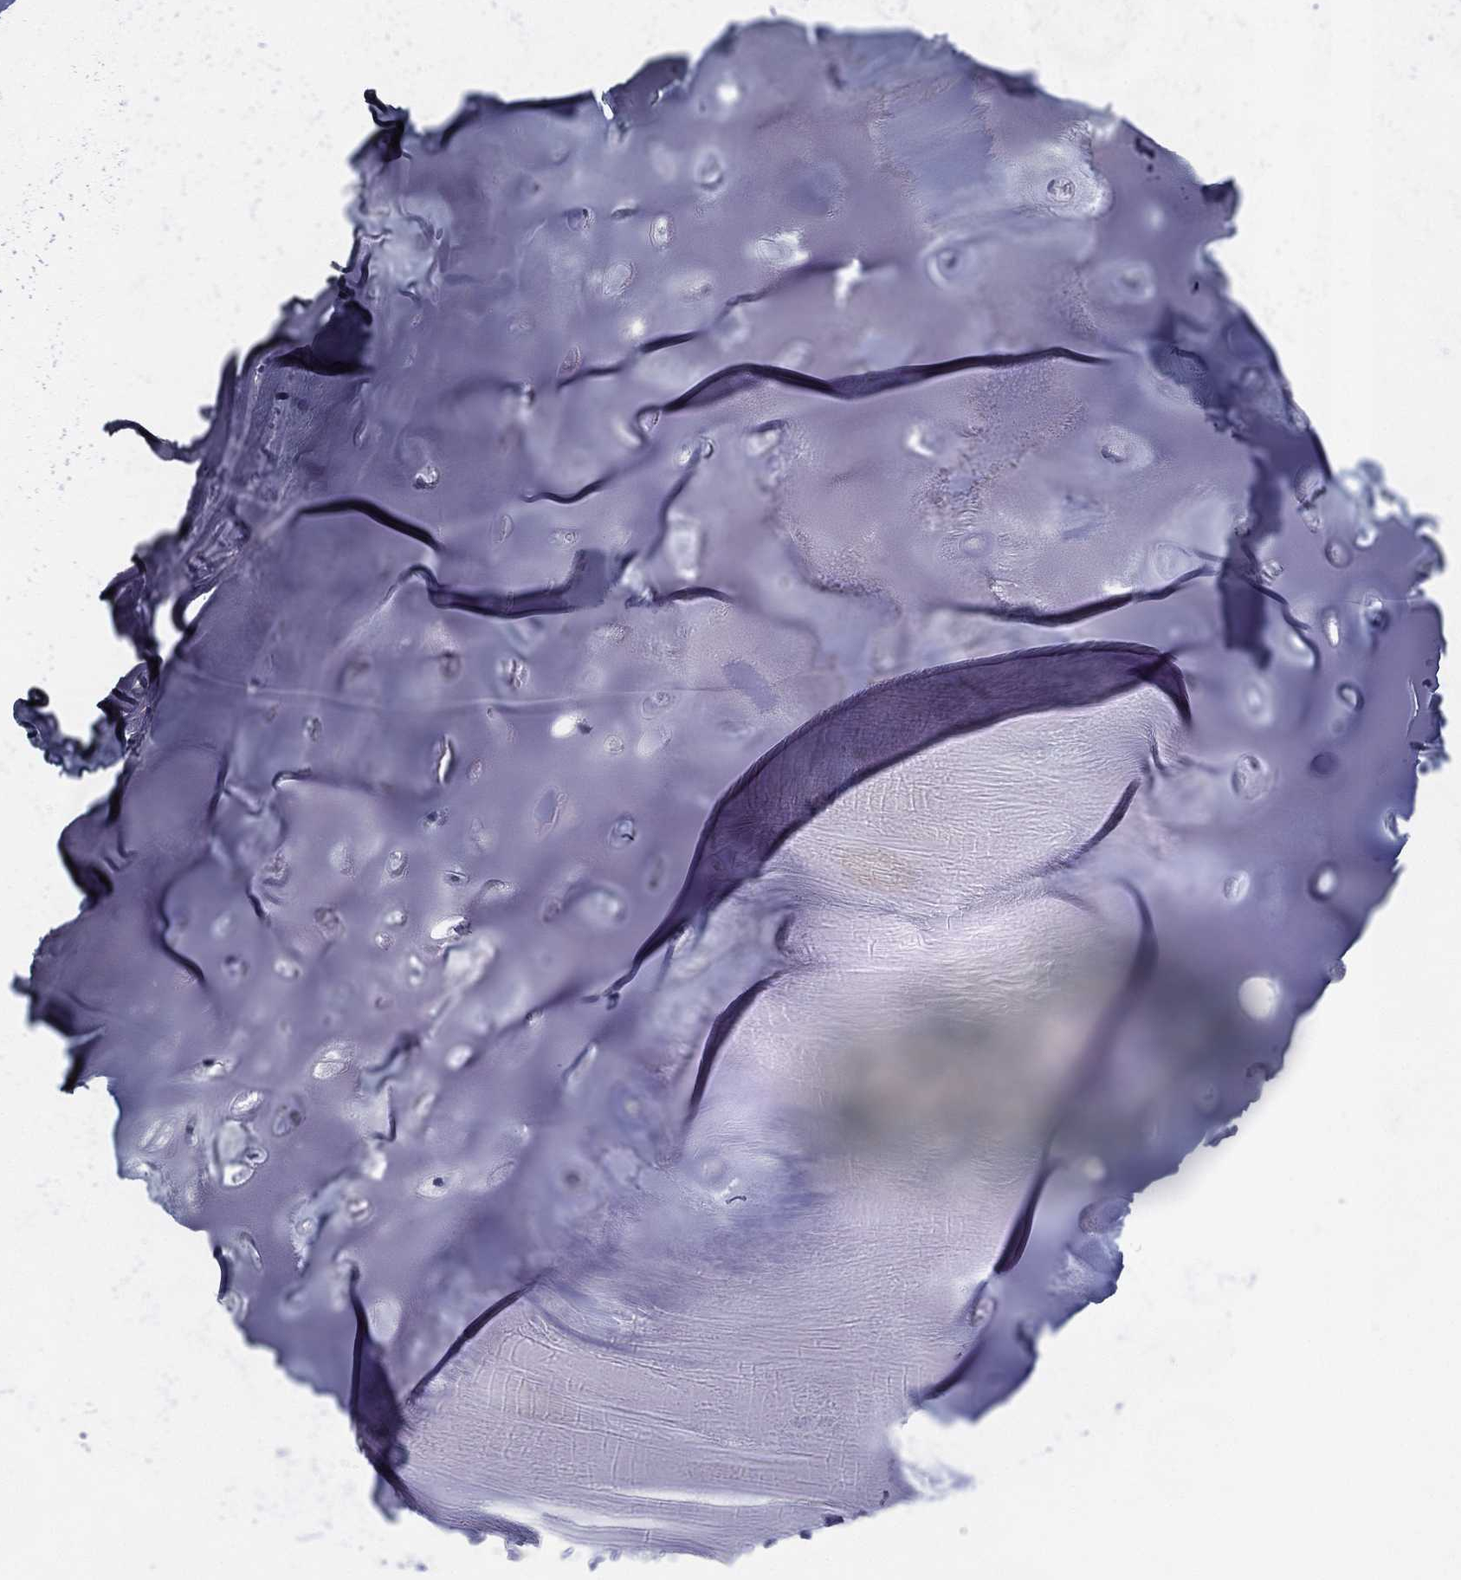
{"staining": {"intensity": "negative", "quantity": "none", "location": "none"}, "tissue": "soft tissue", "cell_type": "Chondrocytes", "image_type": "normal", "snomed": [{"axis": "morphology", "description": "Normal tissue, NOS"}, {"axis": "morphology", "description": "Squamous cell carcinoma, NOS"}, {"axis": "topography", "description": "Cartilage tissue"}, {"axis": "topography", "description": "Lung"}], "caption": "DAB (3,3'-diaminobenzidine) immunohistochemical staining of benign soft tissue displays no significant staining in chondrocytes. The staining was performed using DAB (3,3'-diaminobenzidine) to visualize the protein expression in brown, while the nuclei were stained in blue with hematoxylin (Magnification: 20x).", "gene": "KIF2C", "patient": {"sex": "male", "age": 66}}